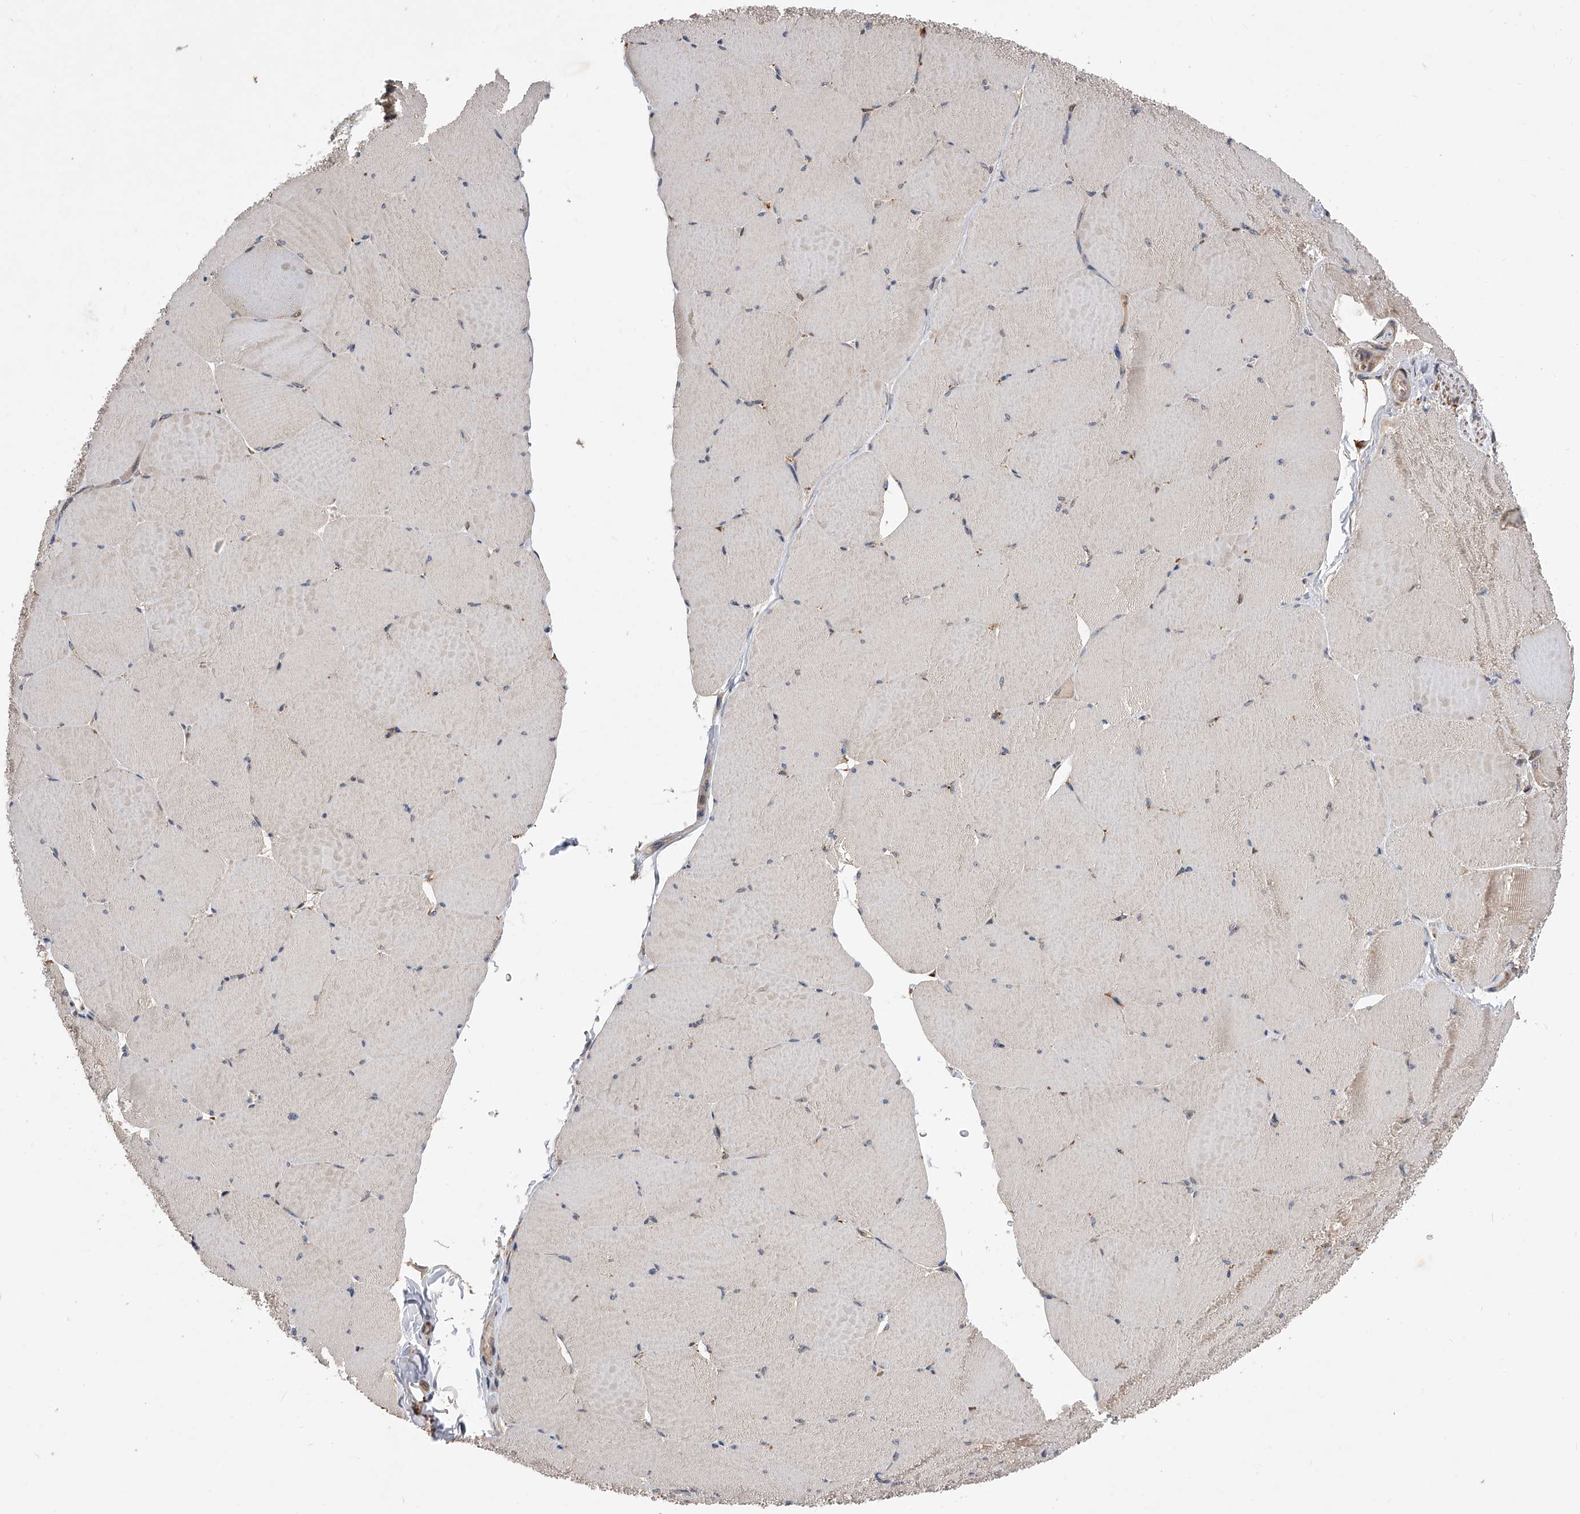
{"staining": {"intensity": "weak", "quantity": "<25%", "location": "cytoplasmic/membranous"}, "tissue": "skeletal muscle", "cell_type": "Myocytes", "image_type": "normal", "snomed": [{"axis": "morphology", "description": "Normal tissue, NOS"}, {"axis": "topography", "description": "Skeletal muscle"}, {"axis": "topography", "description": "Head-Neck"}], "caption": "Immunohistochemistry photomicrograph of normal skeletal muscle: human skeletal muscle stained with DAB reveals no significant protein expression in myocytes.", "gene": "GMDS", "patient": {"sex": "male", "age": 66}}